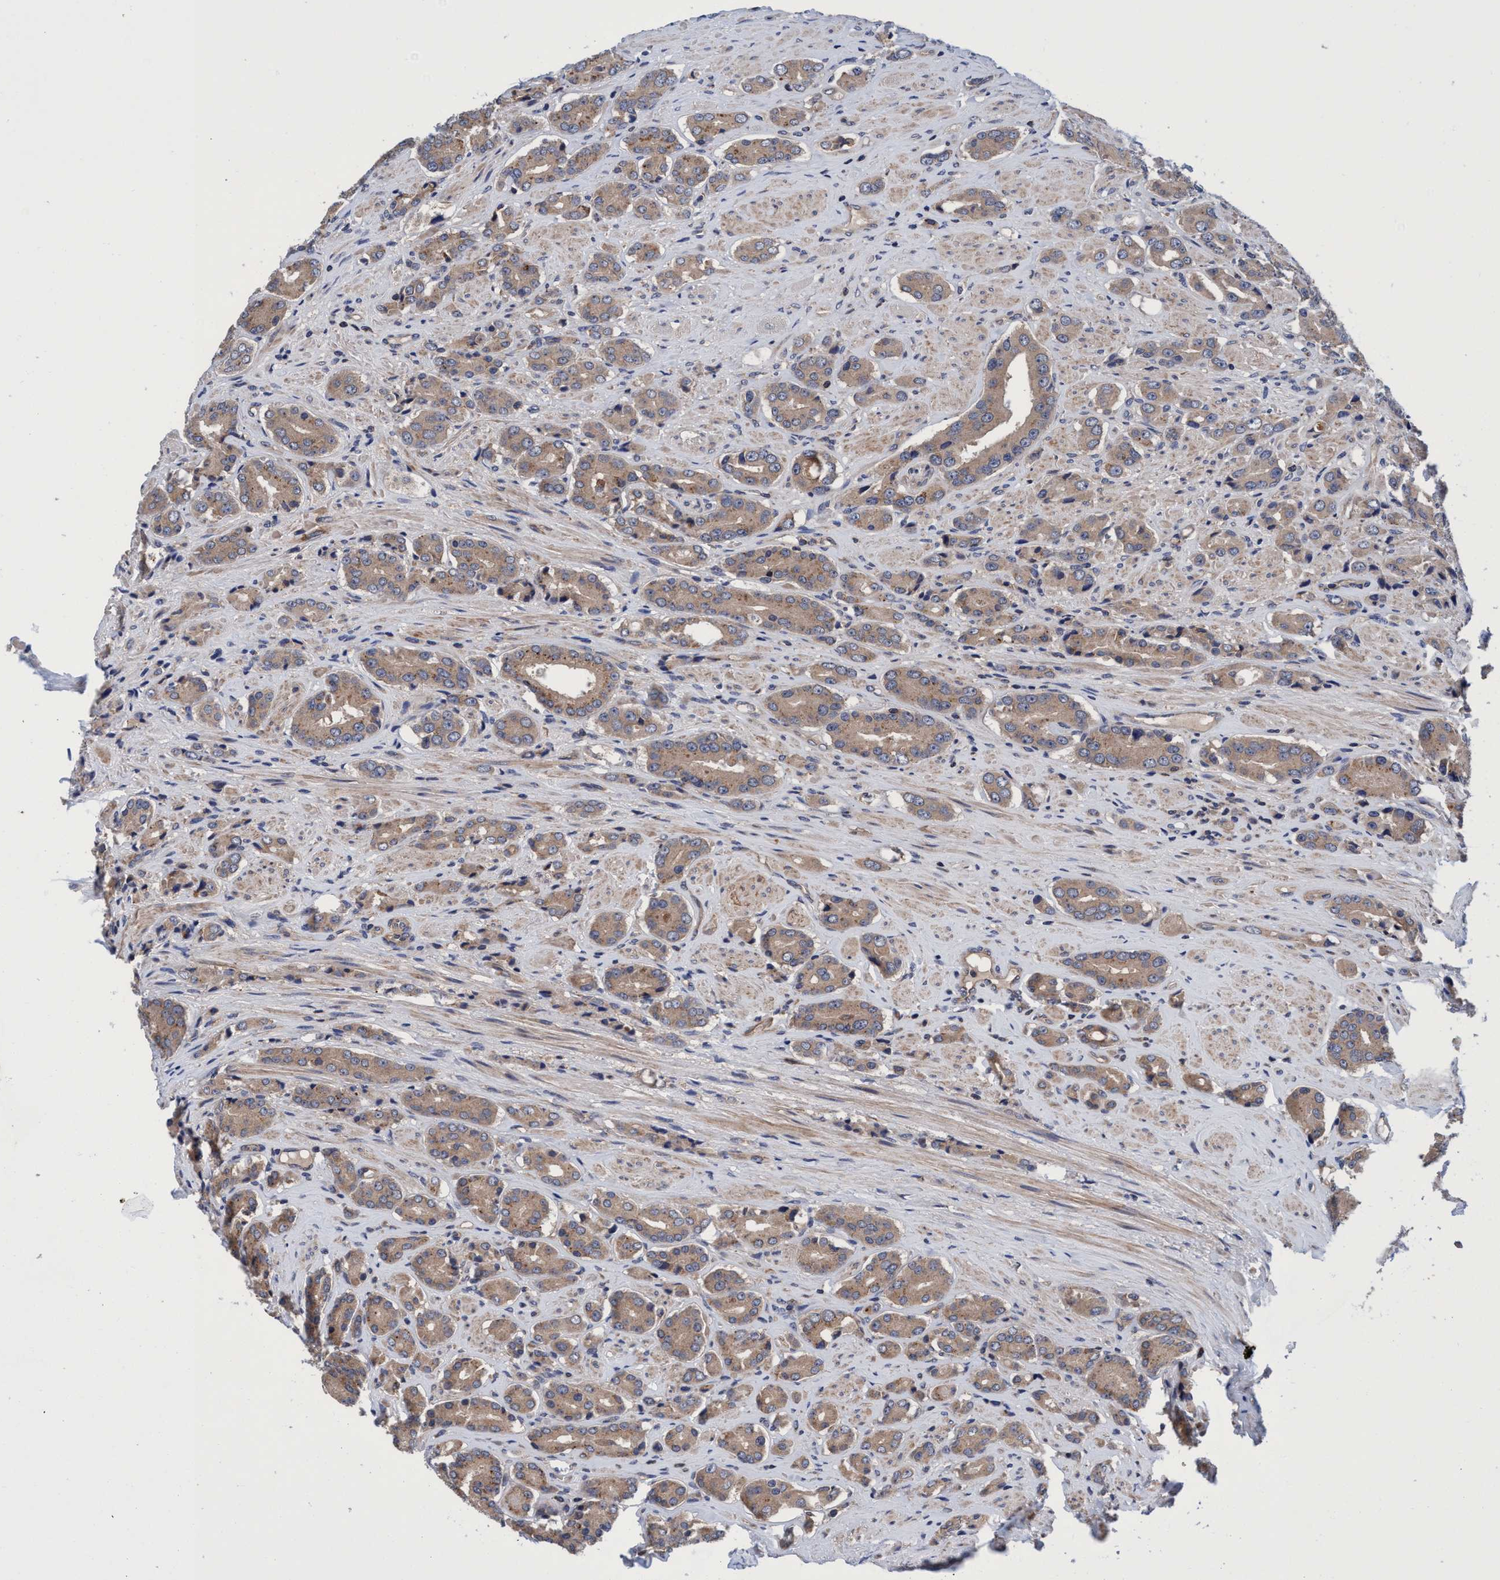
{"staining": {"intensity": "weak", "quantity": ">75%", "location": "cytoplasmic/membranous"}, "tissue": "prostate cancer", "cell_type": "Tumor cells", "image_type": "cancer", "snomed": [{"axis": "morphology", "description": "Adenocarcinoma, High grade"}, {"axis": "topography", "description": "Prostate"}], "caption": "Protein staining of high-grade adenocarcinoma (prostate) tissue exhibits weak cytoplasmic/membranous staining in approximately >75% of tumor cells.", "gene": "CALCOCO2", "patient": {"sex": "male", "age": 71}}